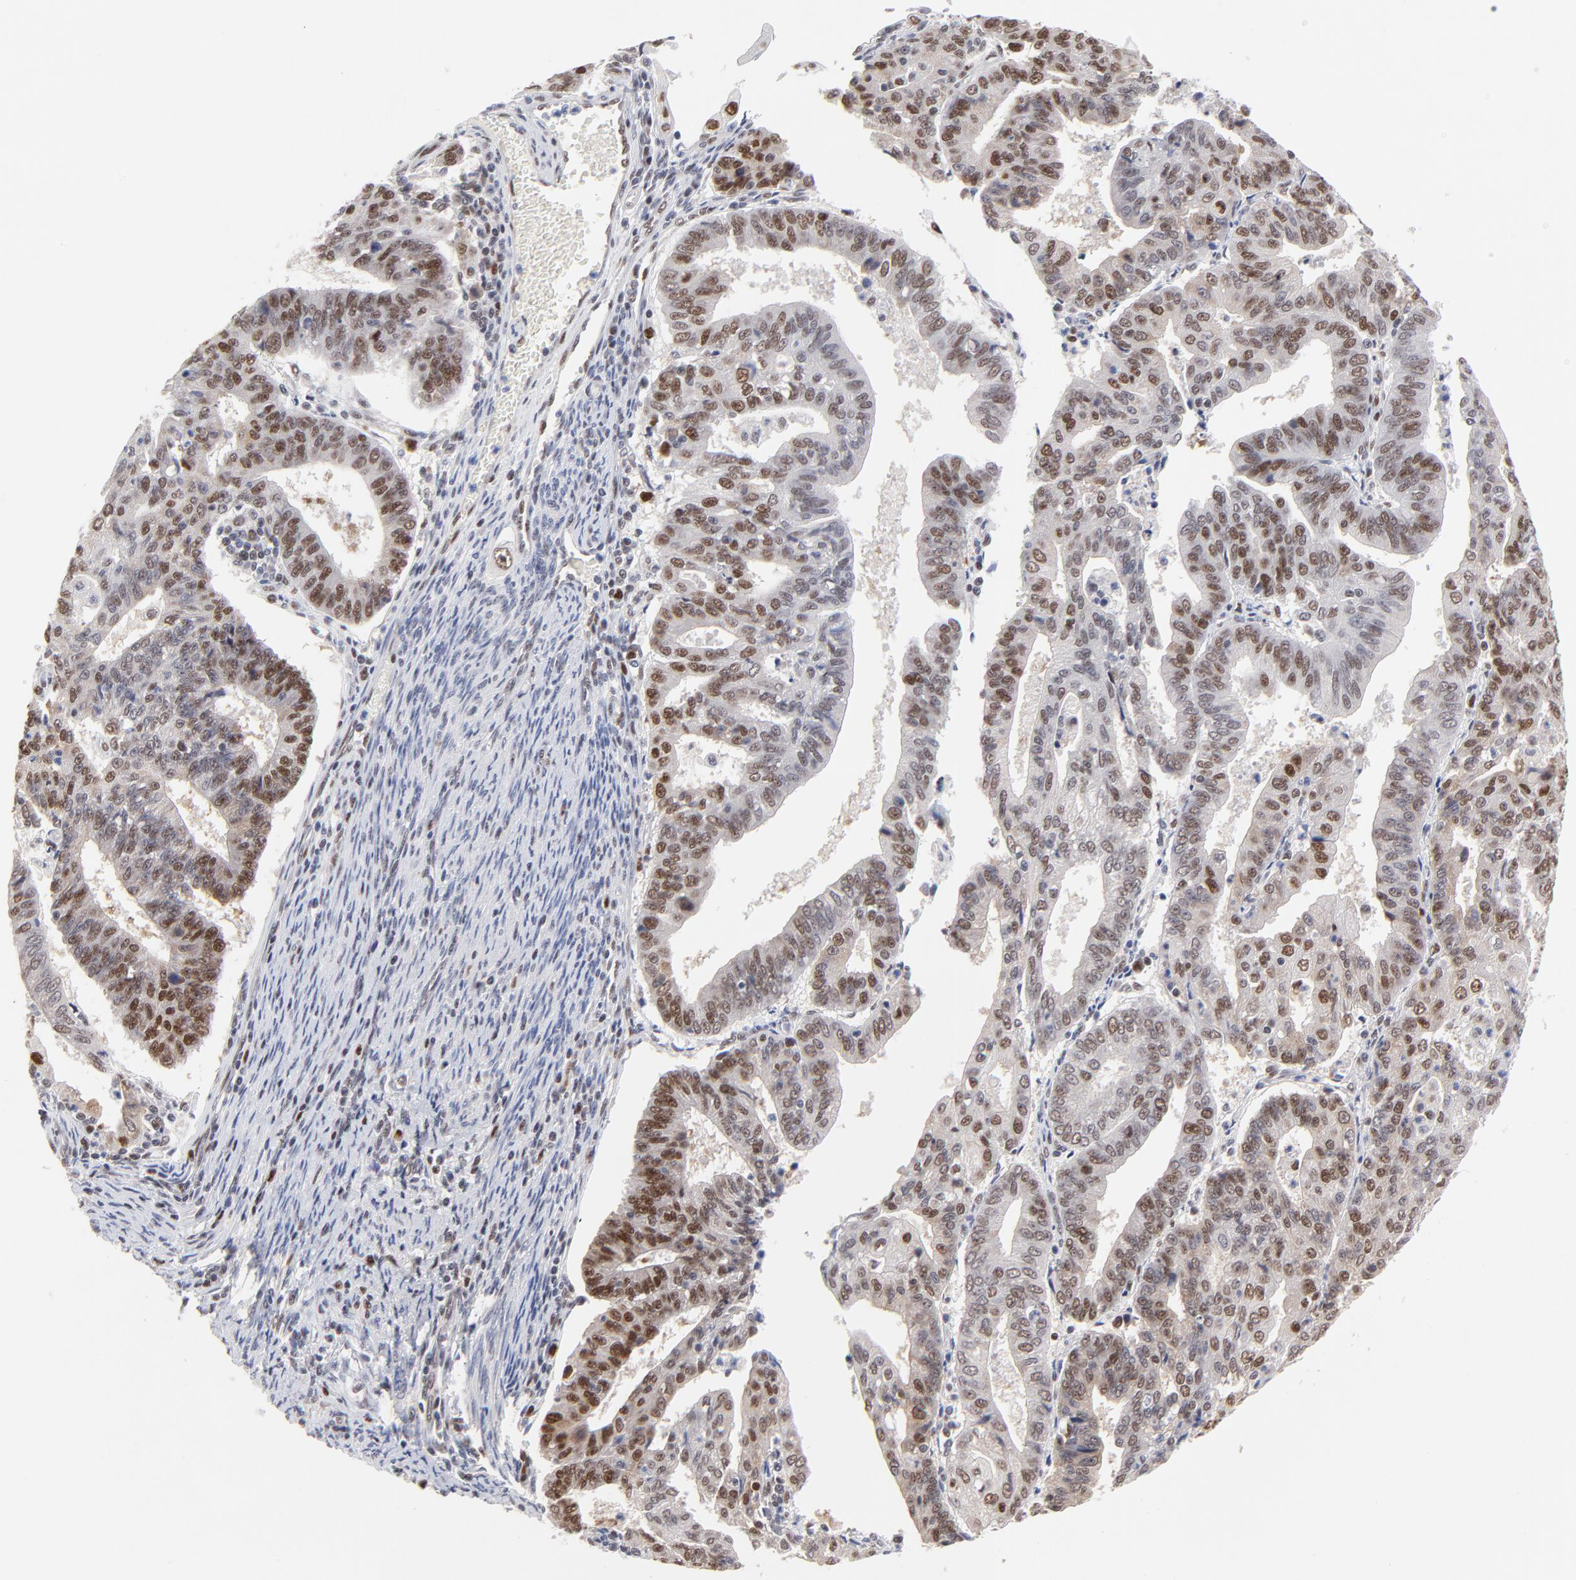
{"staining": {"intensity": "moderate", "quantity": ">75%", "location": "nuclear"}, "tissue": "endometrial cancer", "cell_type": "Tumor cells", "image_type": "cancer", "snomed": [{"axis": "morphology", "description": "Adenocarcinoma, NOS"}, {"axis": "topography", "description": "Endometrium"}], "caption": "IHC image of neoplastic tissue: human endometrial adenocarcinoma stained using IHC reveals medium levels of moderate protein expression localized specifically in the nuclear of tumor cells, appearing as a nuclear brown color.", "gene": "OGFOD1", "patient": {"sex": "female", "age": 56}}